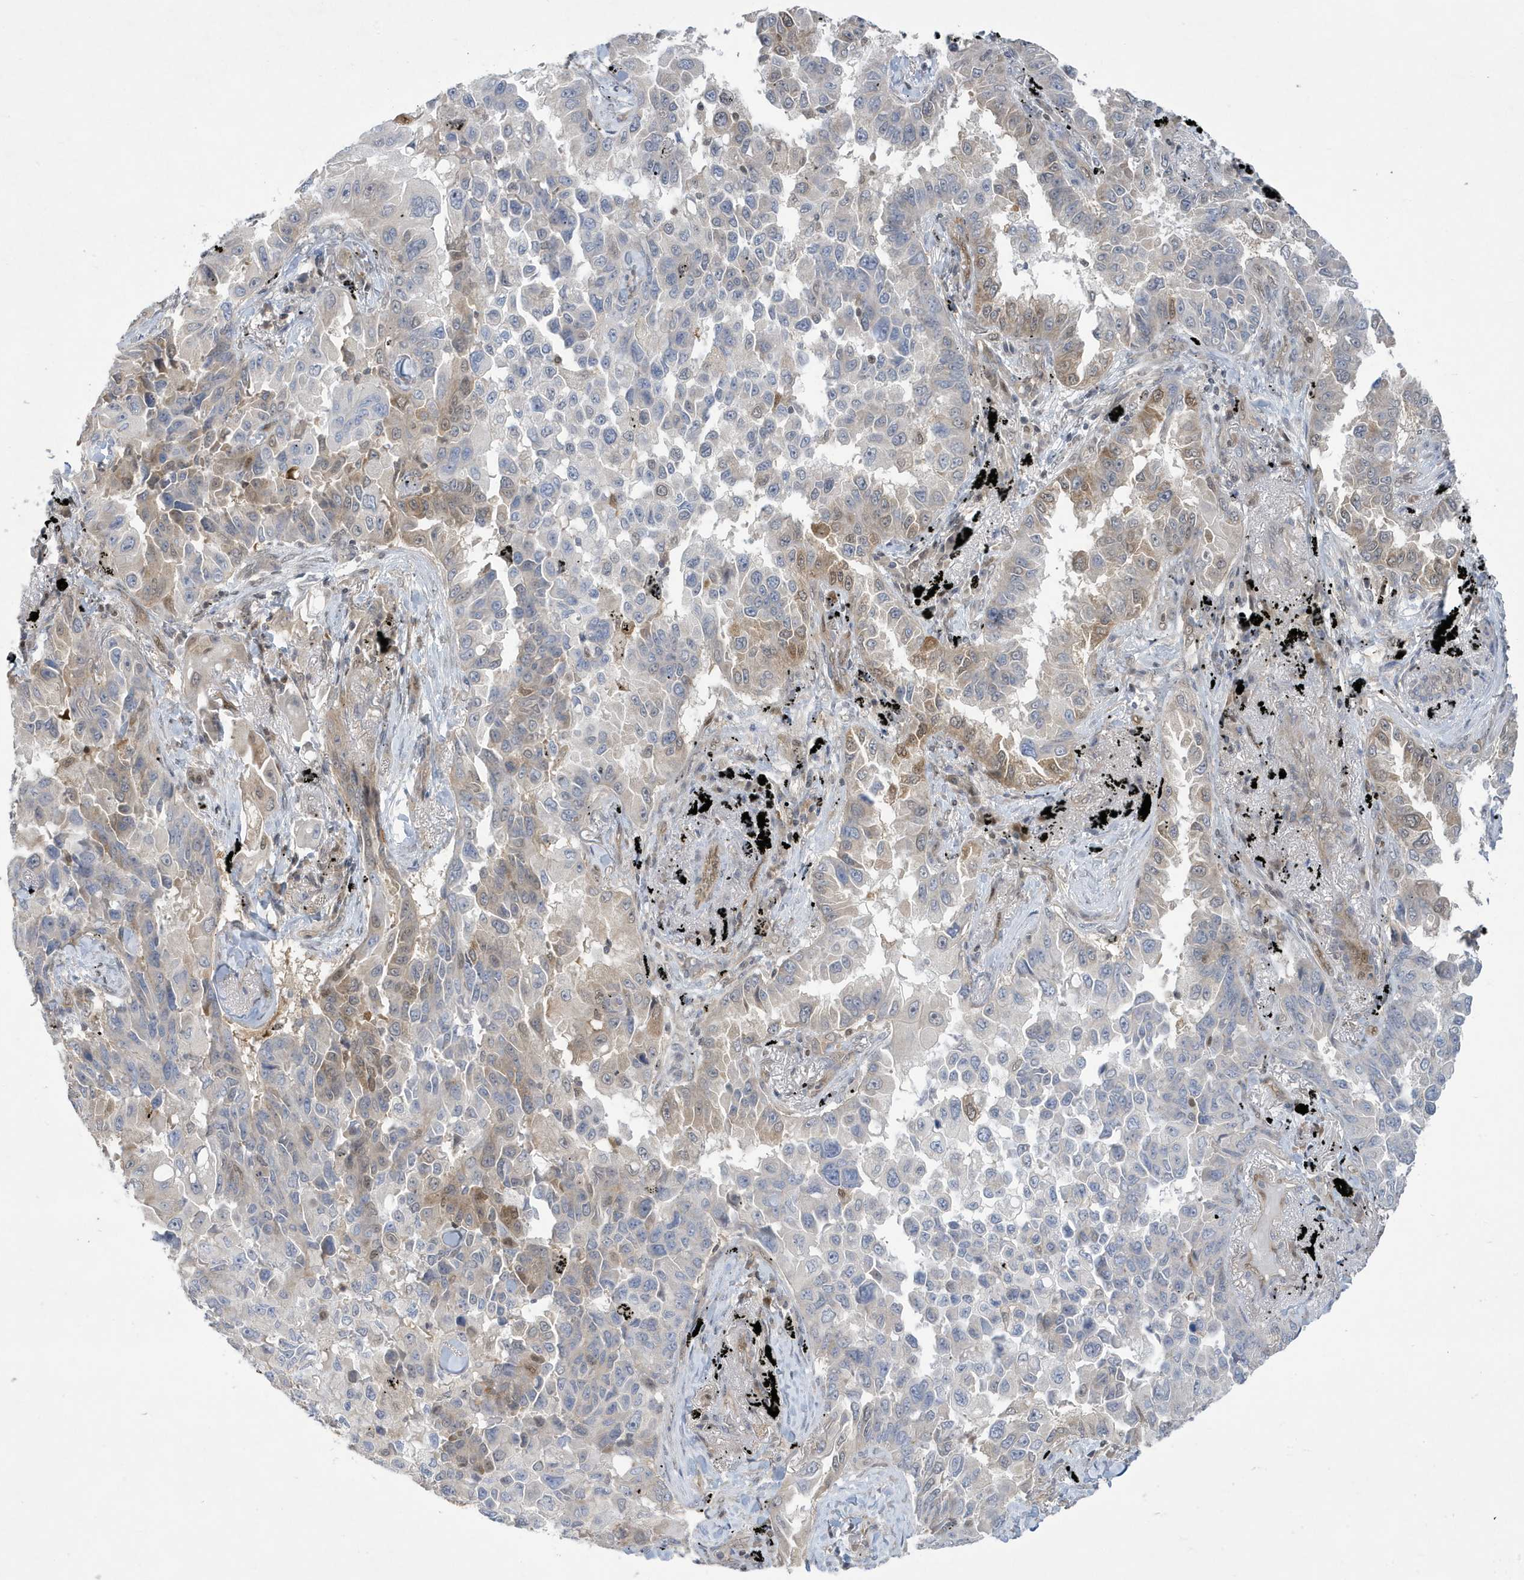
{"staining": {"intensity": "moderate", "quantity": "<25%", "location": "cytoplasmic/membranous"}, "tissue": "lung cancer", "cell_type": "Tumor cells", "image_type": "cancer", "snomed": [{"axis": "morphology", "description": "Adenocarcinoma, NOS"}, {"axis": "topography", "description": "Lung"}], "caption": "The image reveals immunohistochemical staining of lung adenocarcinoma. There is moderate cytoplasmic/membranous positivity is seen in about <25% of tumor cells.", "gene": "NCOA7", "patient": {"sex": "female", "age": 67}}